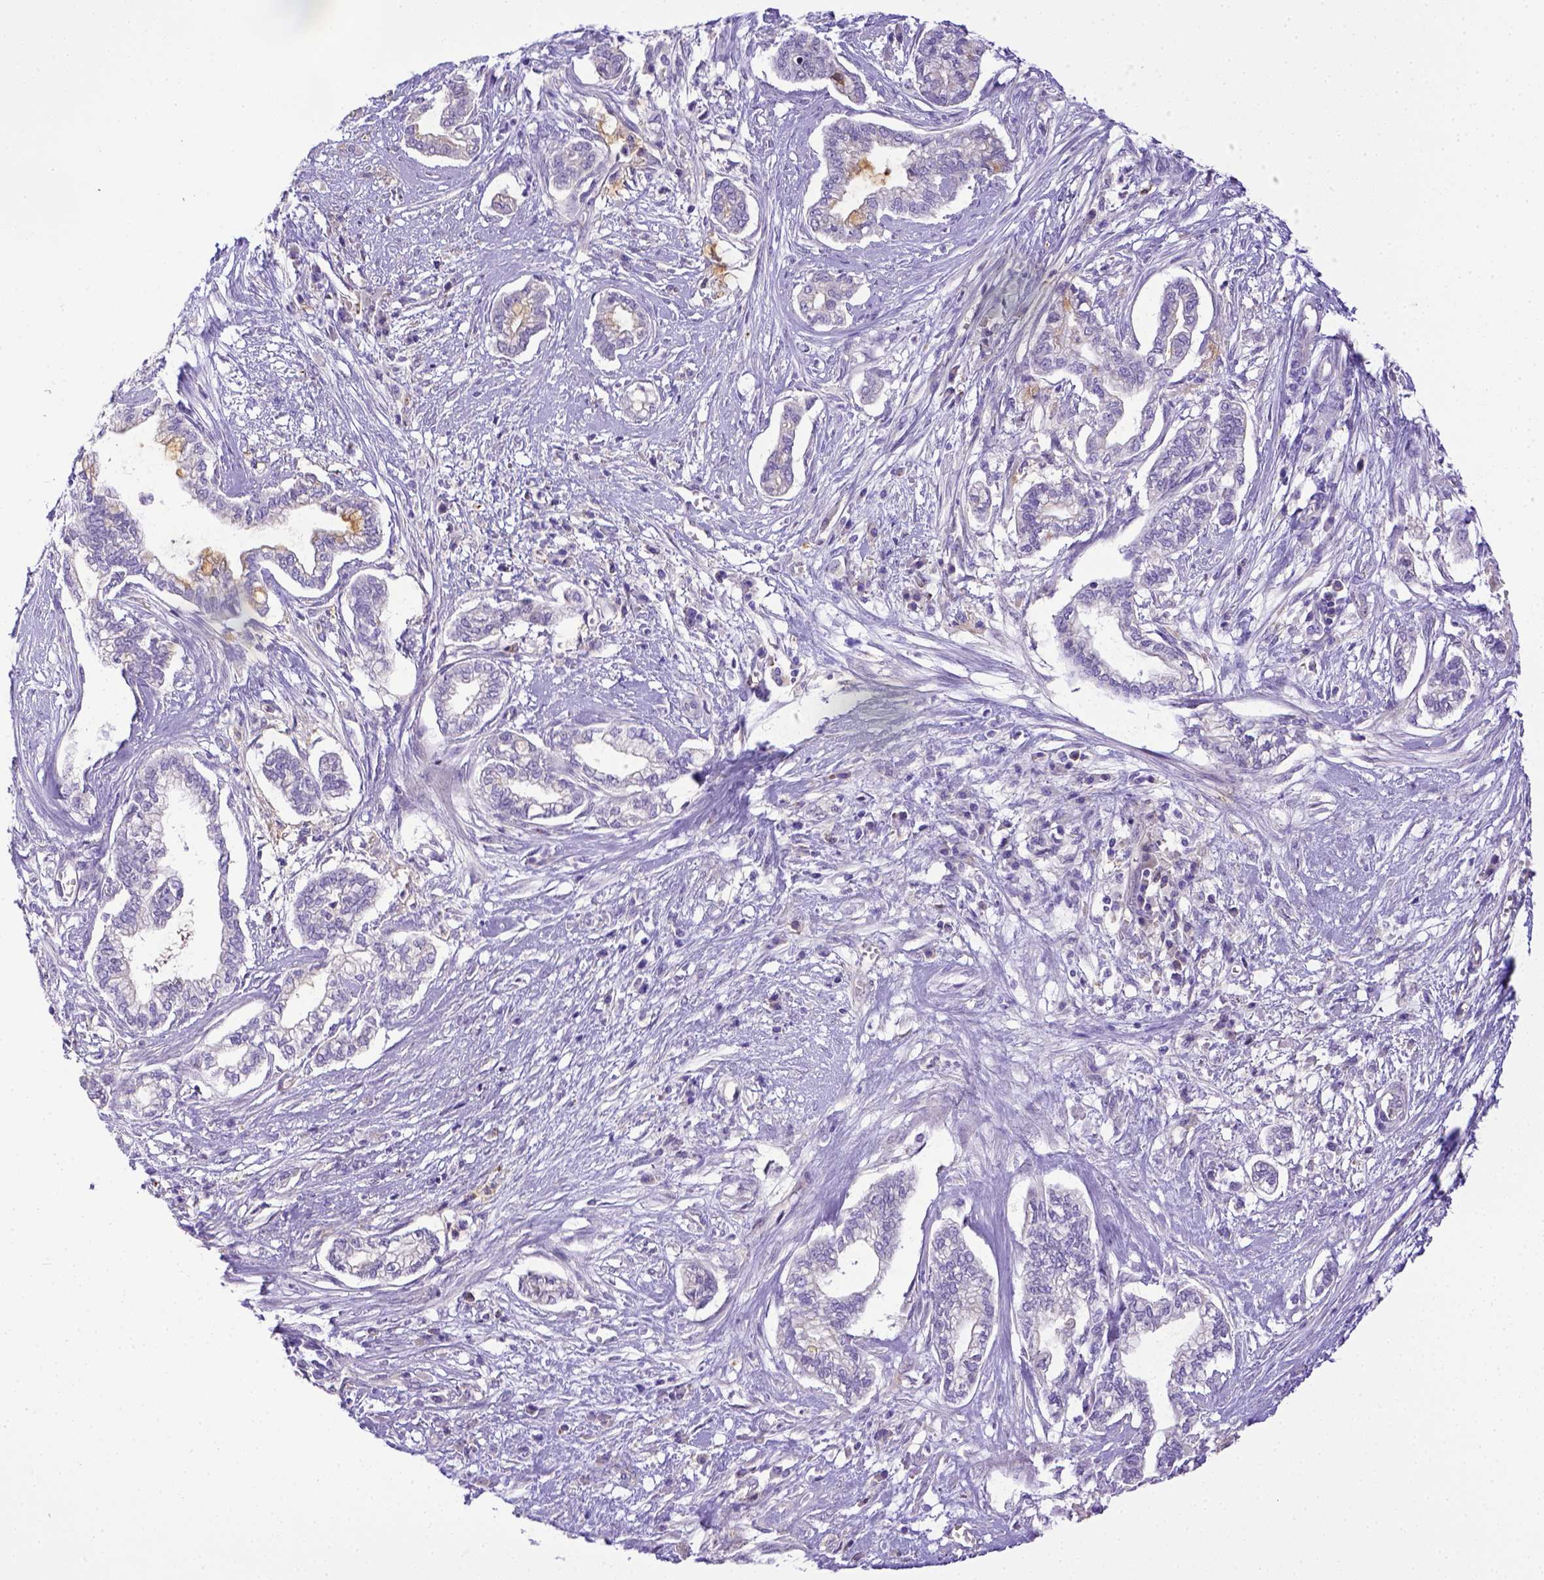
{"staining": {"intensity": "negative", "quantity": "none", "location": "none"}, "tissue": "cervical cancer", "cell_type": "Tumor cells", "image_type": "cancer", "snomed": [{"axis": "morphology", "description": "Adenocarcinoma, NOS"}, {"axis": "topography", "description": "Cervix"}], "caption": "Adenocarcinoma (cervical) stained for a protein using immunohistochemistry demonstrates no positivity tumor cells.", "gene": "CD40", "patient": {"sex": "female", "age": 62}}